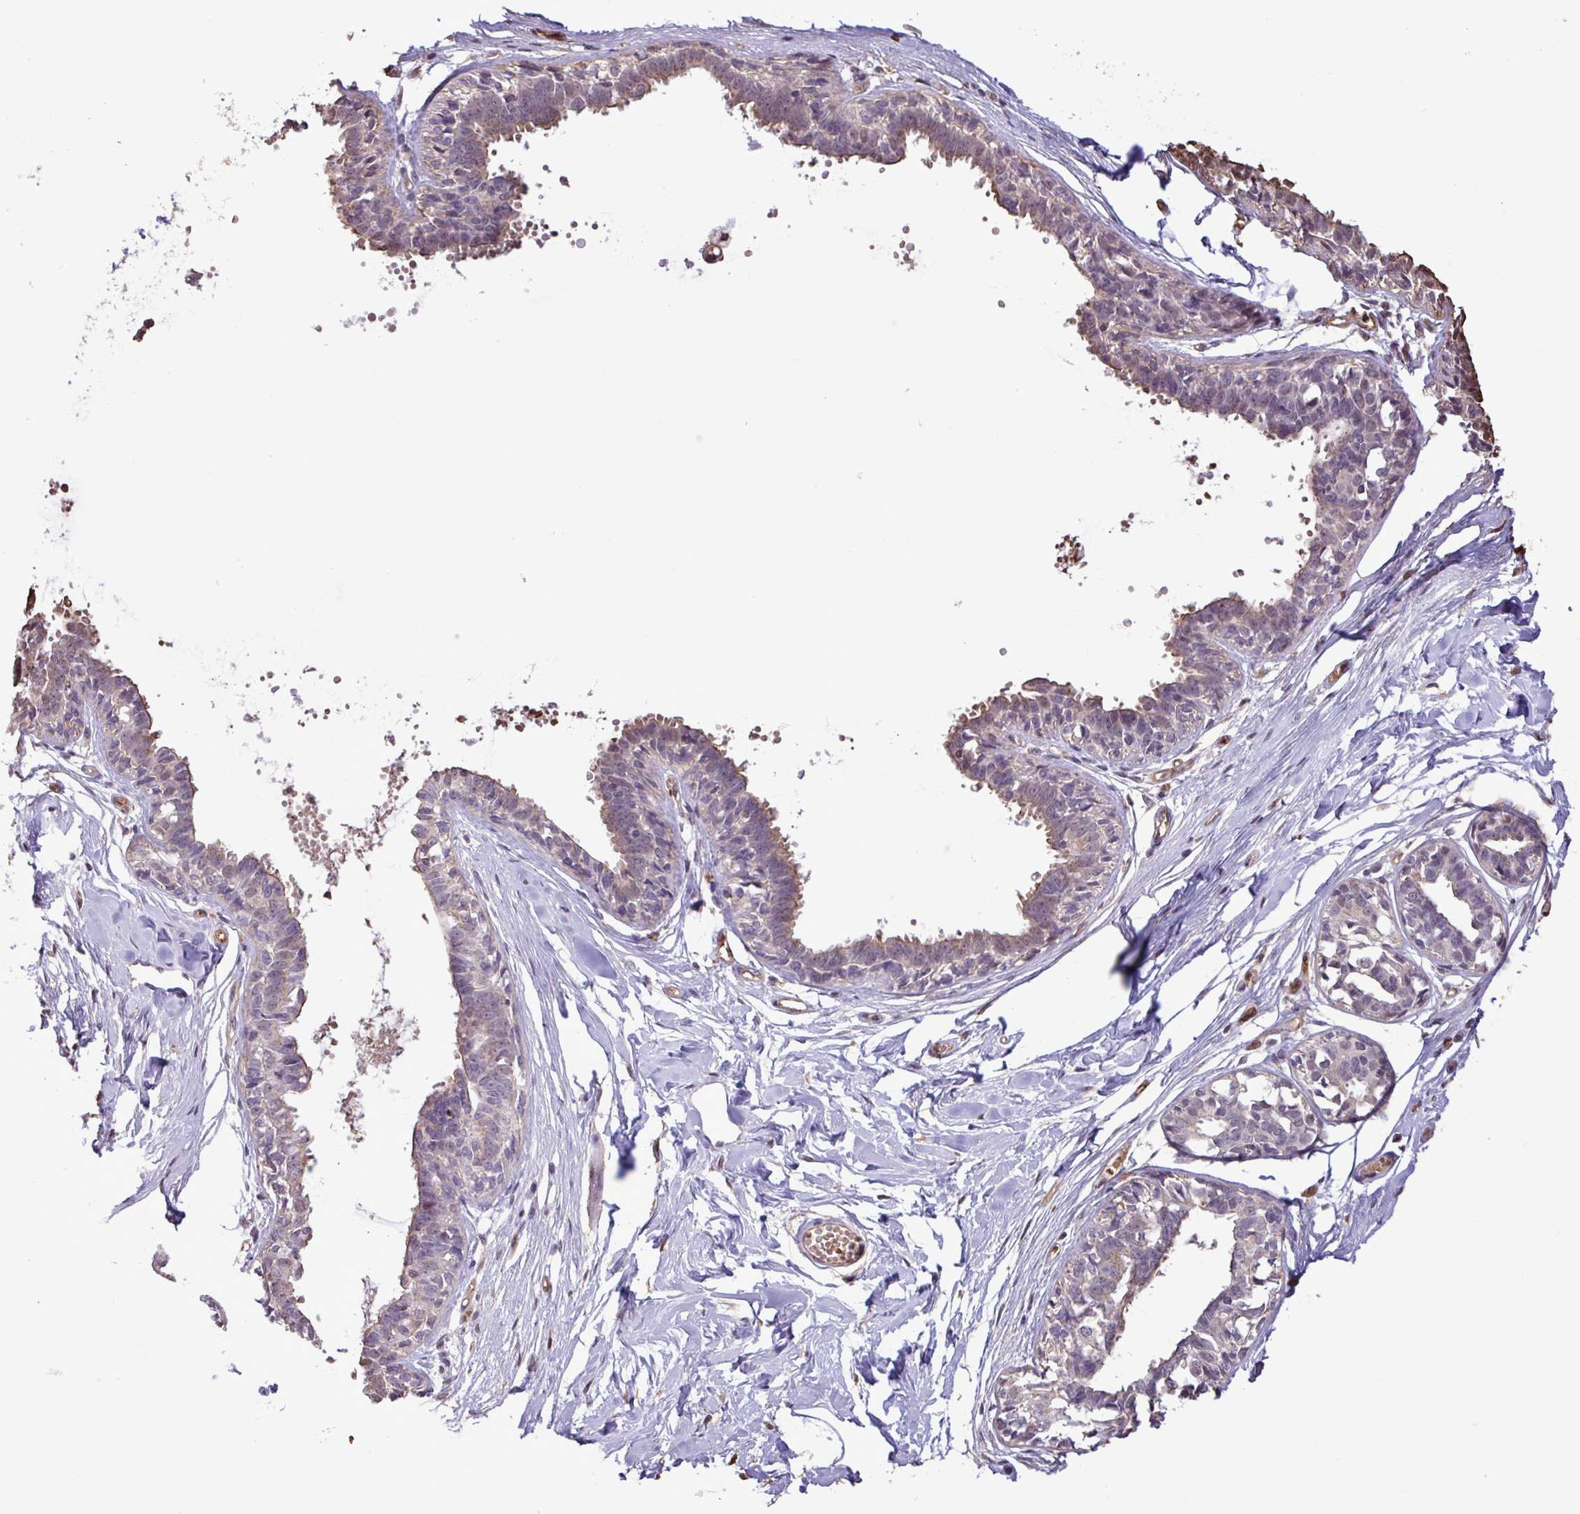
{"staining": {"intensity": "negative", "quantity": "none", "location": "none"}, "tissue": "breast", "cell_type": "Adipocytes", "image_type": "normal", "snomed": [{"axis": "morphology", "description": "Normal tissue, NOS"}, {"axis": "topography", "description": "Breast"}], "caption": "DAB immunohistochemical staining of unremarkable breast shows no significant expression in adipocytes.", "gene": "CHST11", "patient": {"sex": "female", "age": 27}}